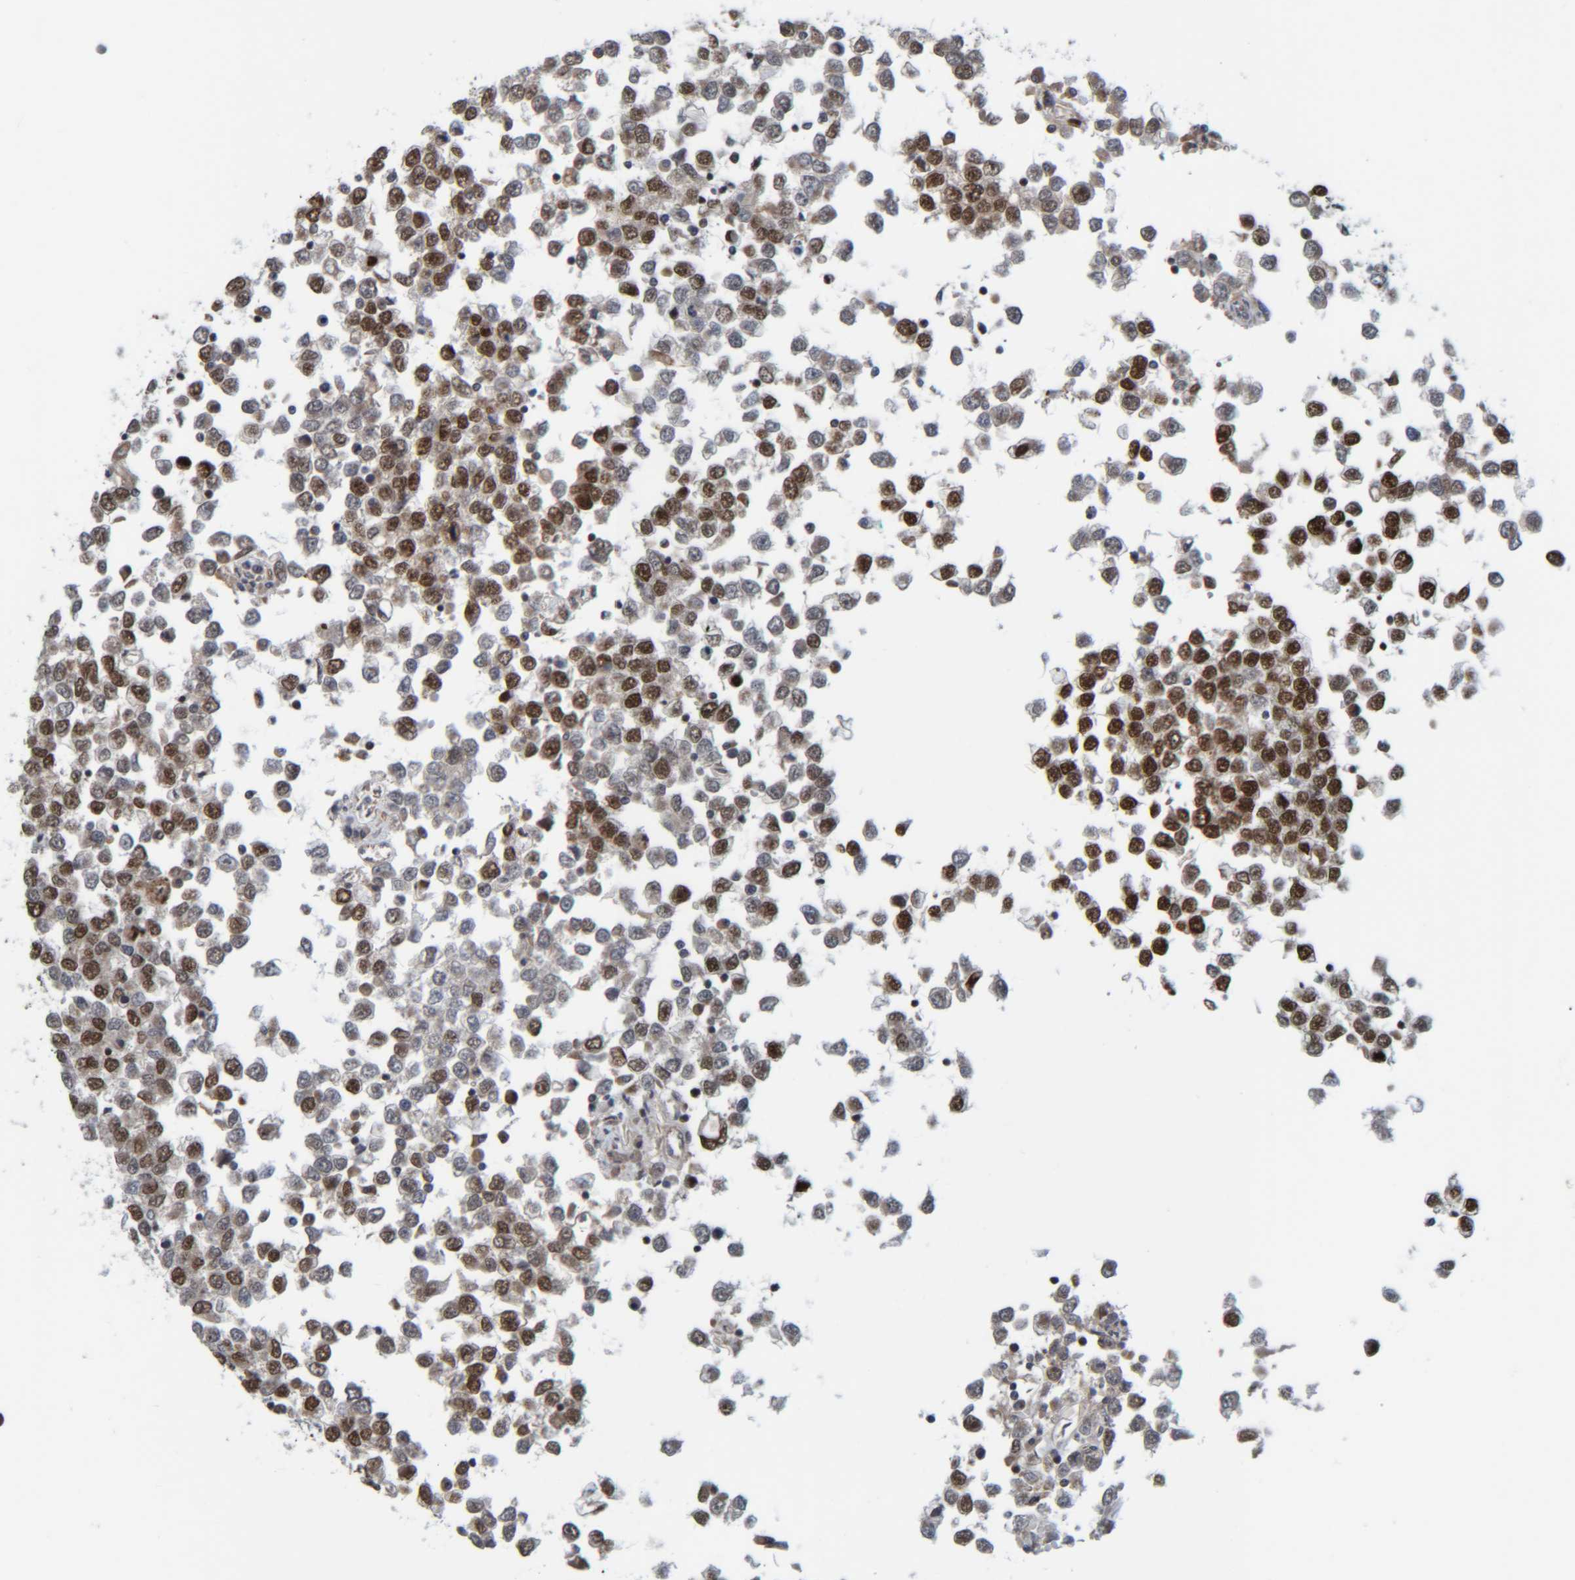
{"staining": {"intensity": "strong", "quantity": "25%-75%", "location": "nuclear"}, "tissue": "testis cancer", "cell_type": "Tumor cells", "image_type": "cancer", "snomed": [{"axis": "morphology", "description": "Seminoma, NOS"}, {"axis": "topography", "description": "Testis"}], "caption": "IHC micrograph of neoplastic tissue: testis seminoma stained using IHC shows high levels of strong protein expression localized specifically in the nuclear of tumor cells, appearing as a nuclear brown color.", "gene": "CCDC57", "patient": {"sex": "male", "age": 65}}